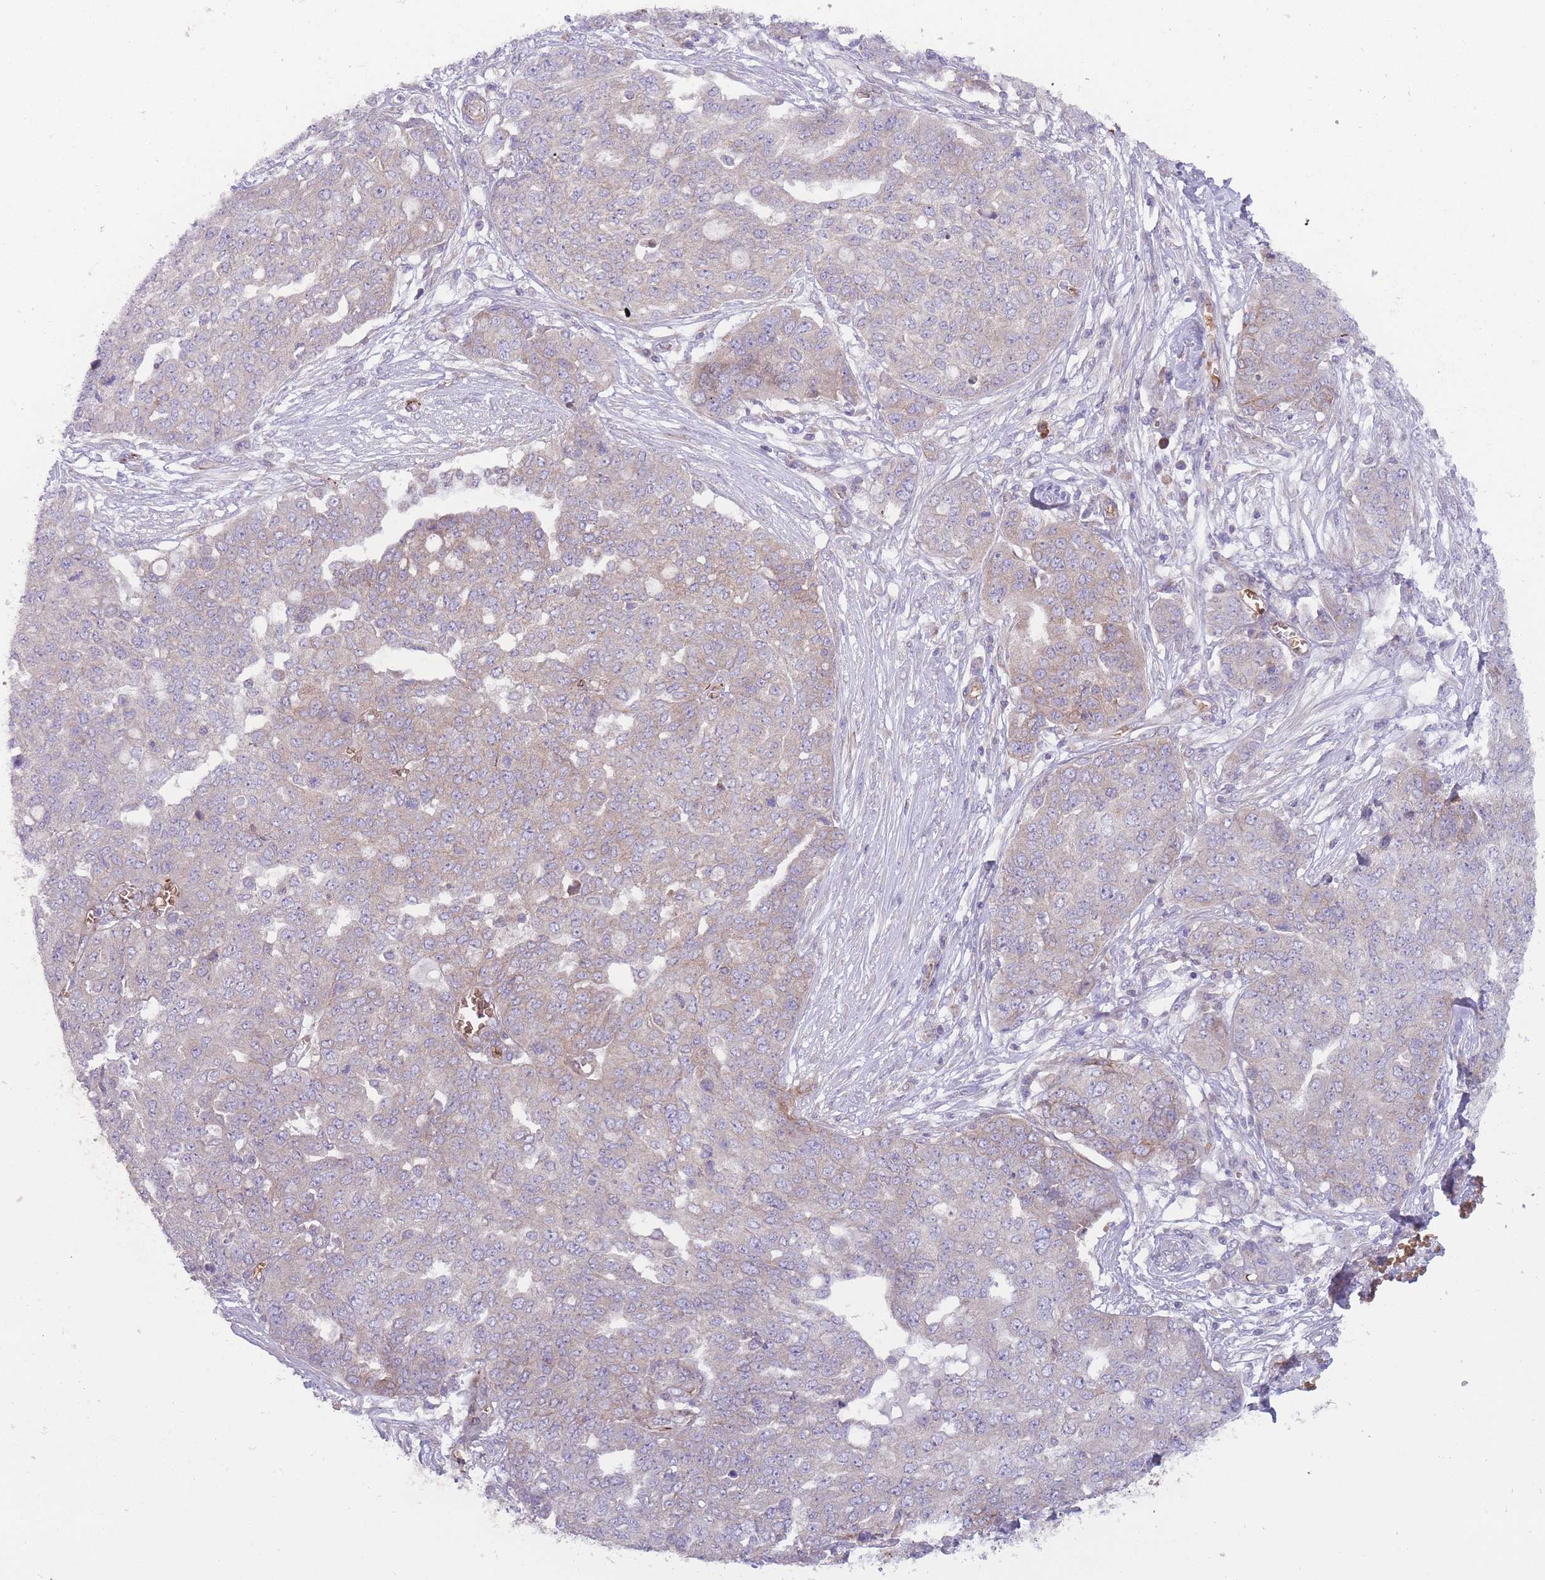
{"staining": {"intensity": "weak", "quantity": "<25%", "location": "cytoplasmic/membranous"}, "tissue": "ovarian cancer", "cell_type": "Tumor cells", "image_type": "cancer", "snomed": [{"axis": "morphology", "description": "Cystadenocarcinoma, serous, NOS"}, {"axis": "topography", "description": "Soft tissue"}, {"axis": "topography", "description": "Ovary"}], "caption": "The immunohistochemistry (IHC) image has no significant expression in tumor cells of serous cystadenocarcinoma (ovarian) tissue.", "gene": "ANKRD10", "patient": {"sex": "female", "age": 57}}